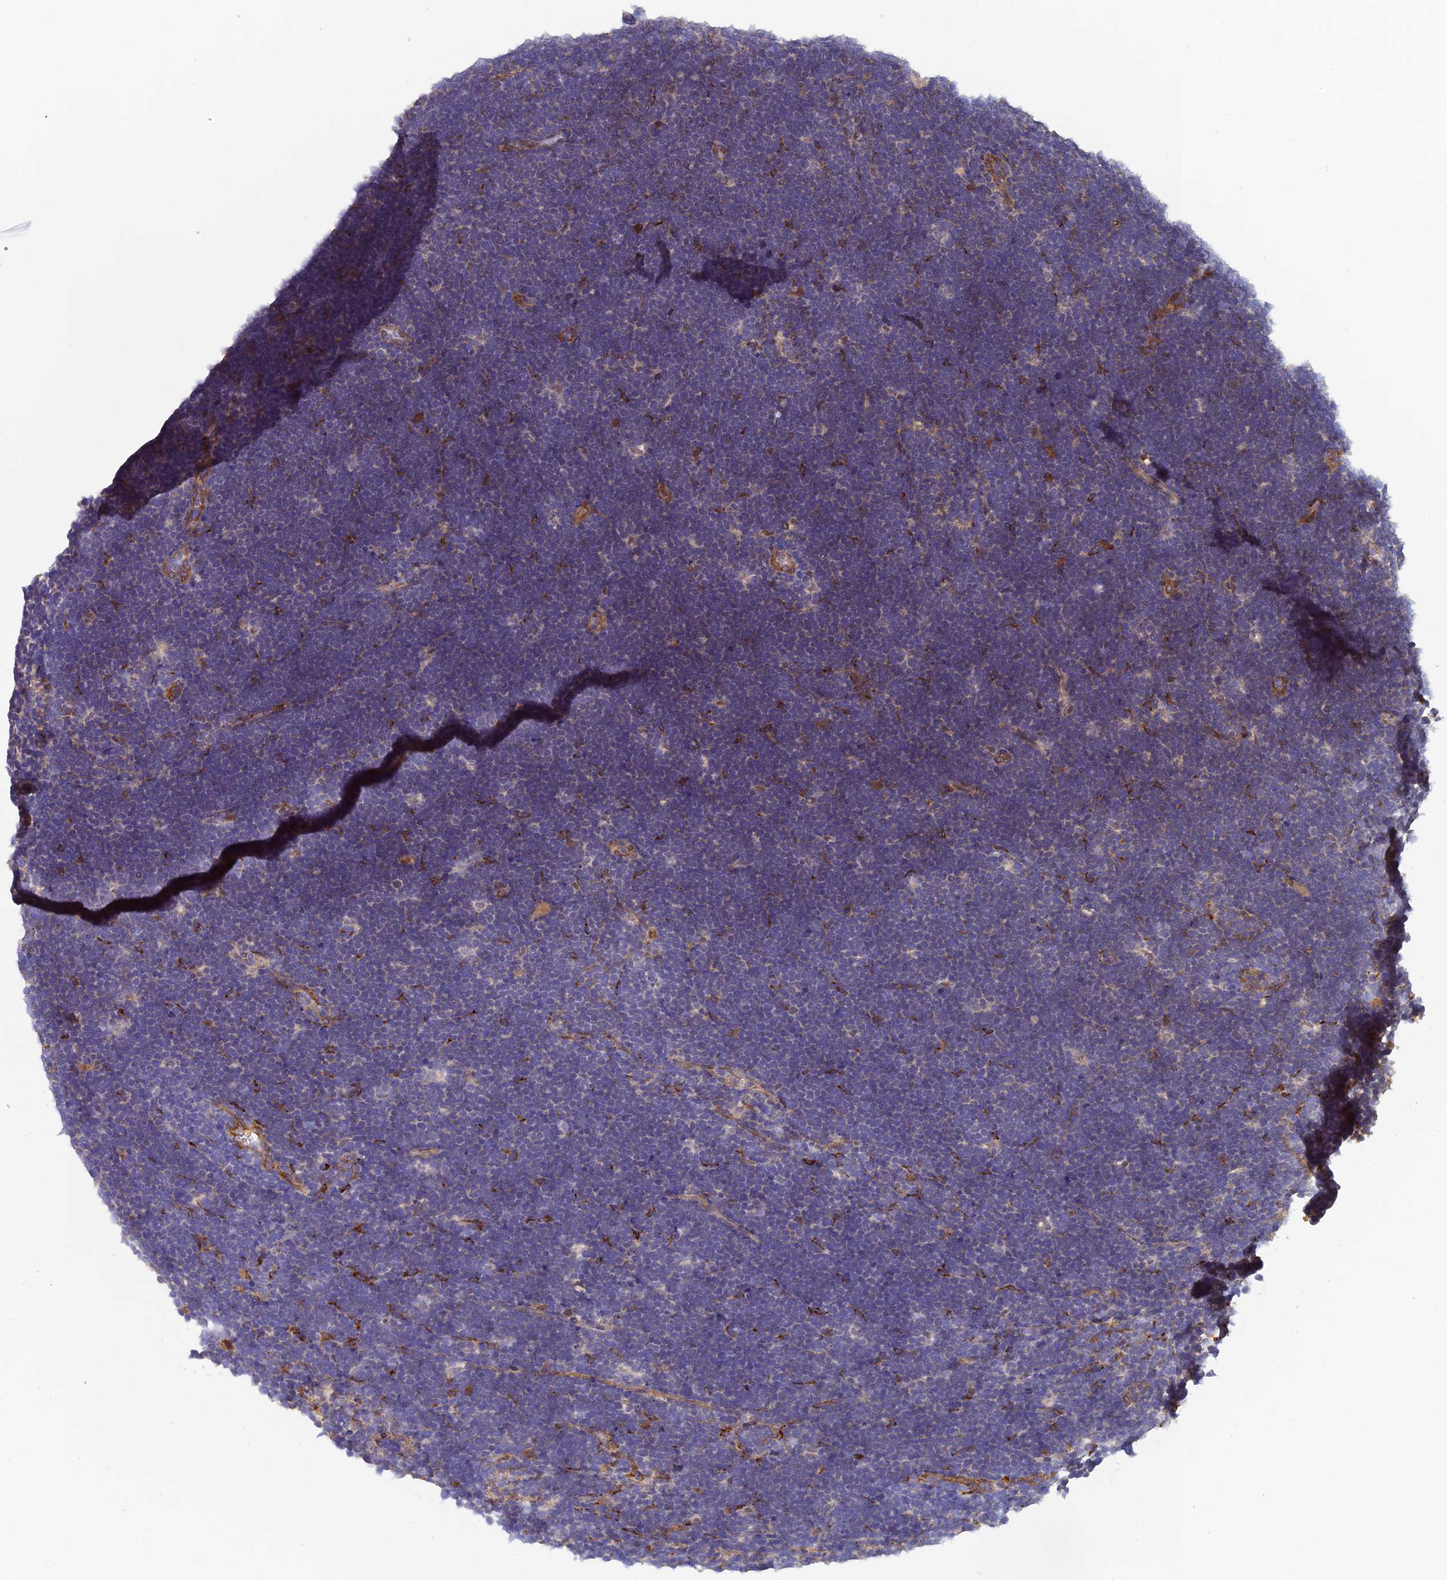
{"staining": {"intensity": "negative", "quantity": "none", "location": "none"}, "tissue": "lymphoma", "cell_type": "Tumor cells", "image_type": "cancer", "snomed": [{"axis": "morphology", "description": "Malignant lymphoma, non-Hodgkin's type, High grade"}, {"axis": "topography", "description": "Lymph node"}], "caption": "Tumor cells show no significant protein positivity in malignant lymphoma, non-Hodgkin's type (high-grade).", "gene": "P3H3", "patient": {"sex": "male", "age": 13}}